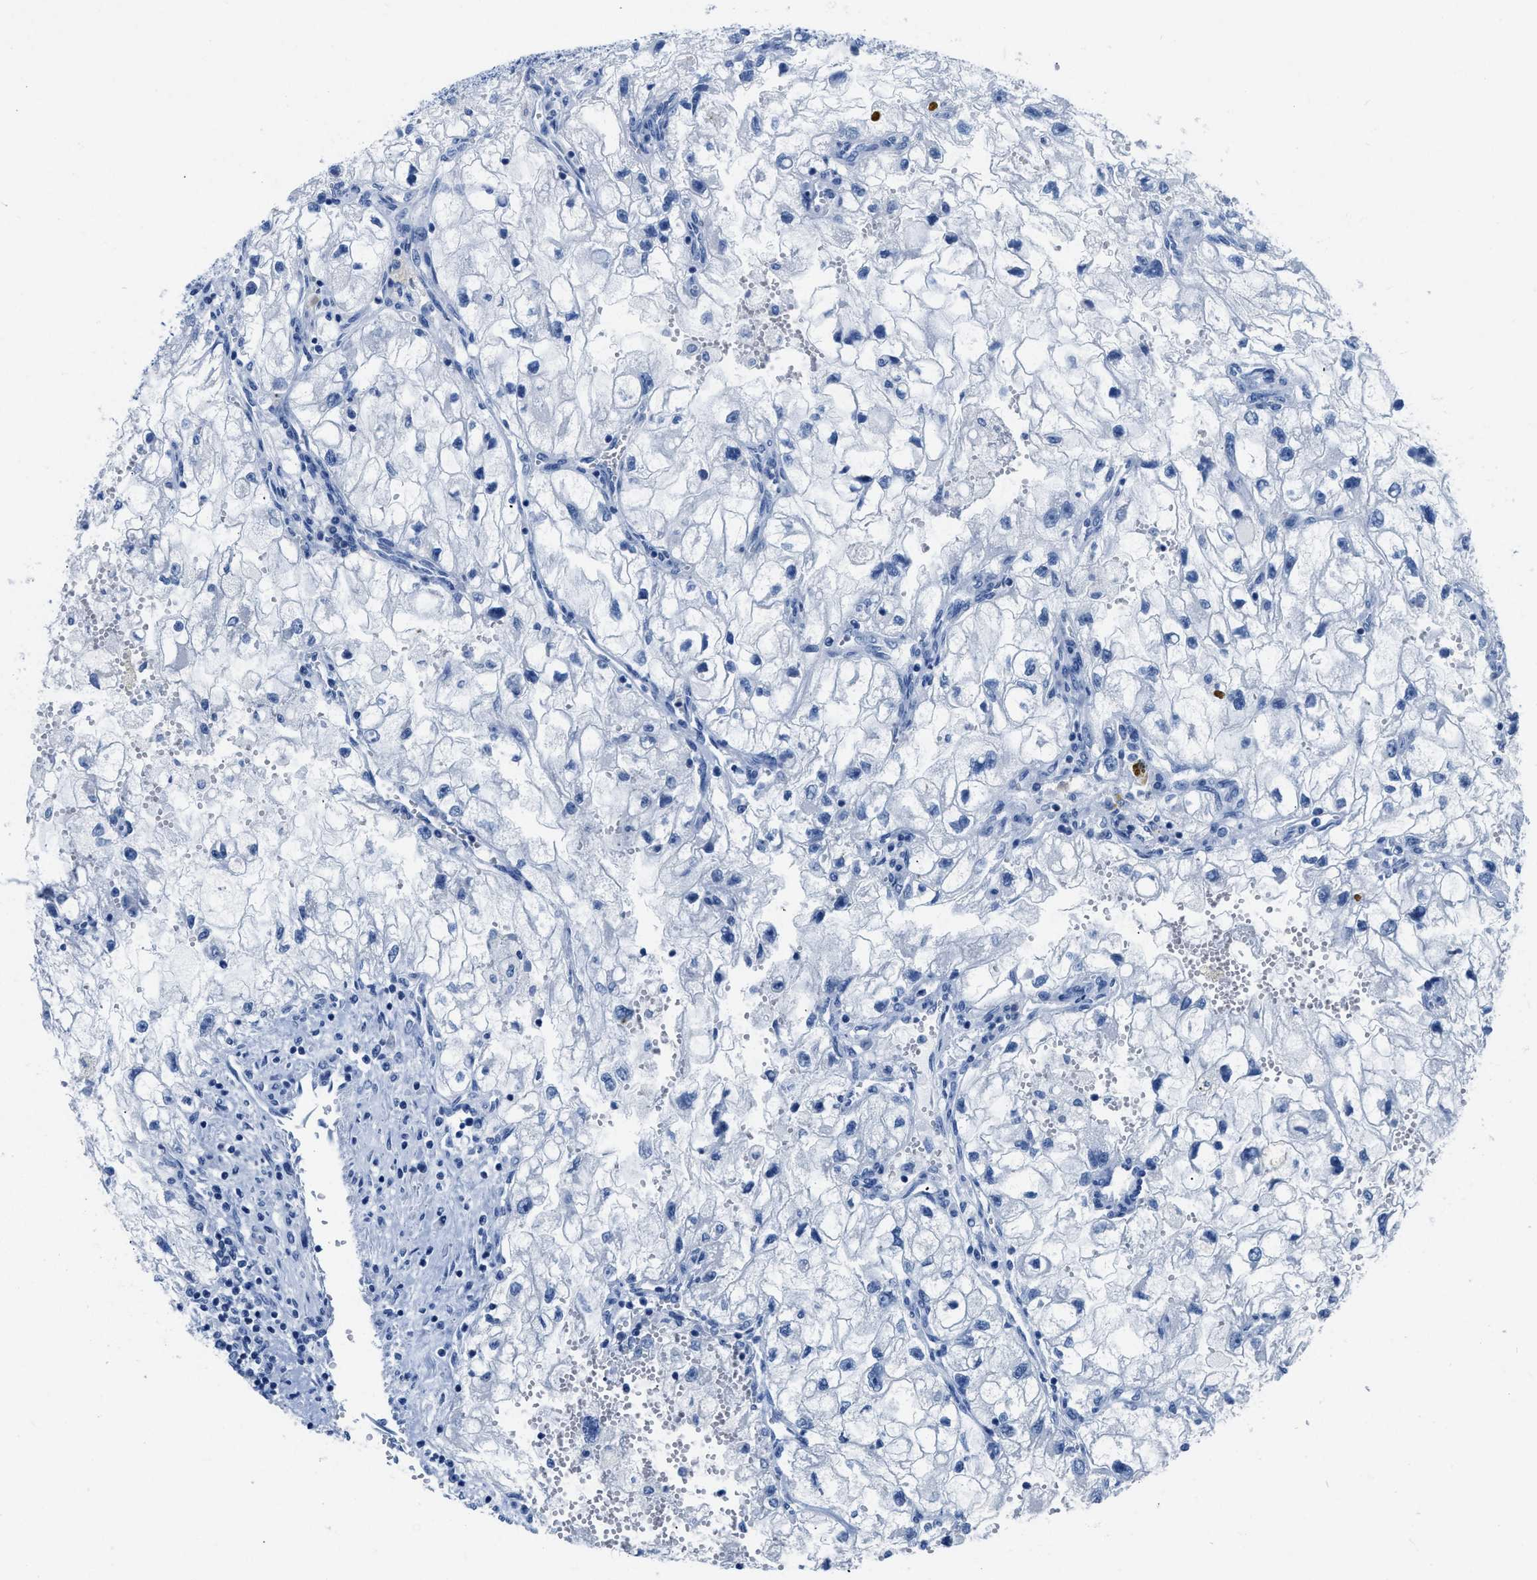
{"staining": {"intensity": "negative", "quantity": "none", "location": "none"}, "tissue": "renal cancer", "cell_type": "Tumor cells", "image_type": "cancer", "snomed": [{"axis": "morphology", "description": "Adenocarcinoma, NOS"}, {"axis": "topography", "description": "Kidney"}], "caption": "This is a photomicrograph of immunohistochemistry staining of renal cancer (adenocarcinoma), which shows no expression in tumor cells. (Immunohistochemistry (ihc), brightfield microscopy, high magnification).", "gene": "NFATC2", "patient": {"sex": "female", "age": 70}}